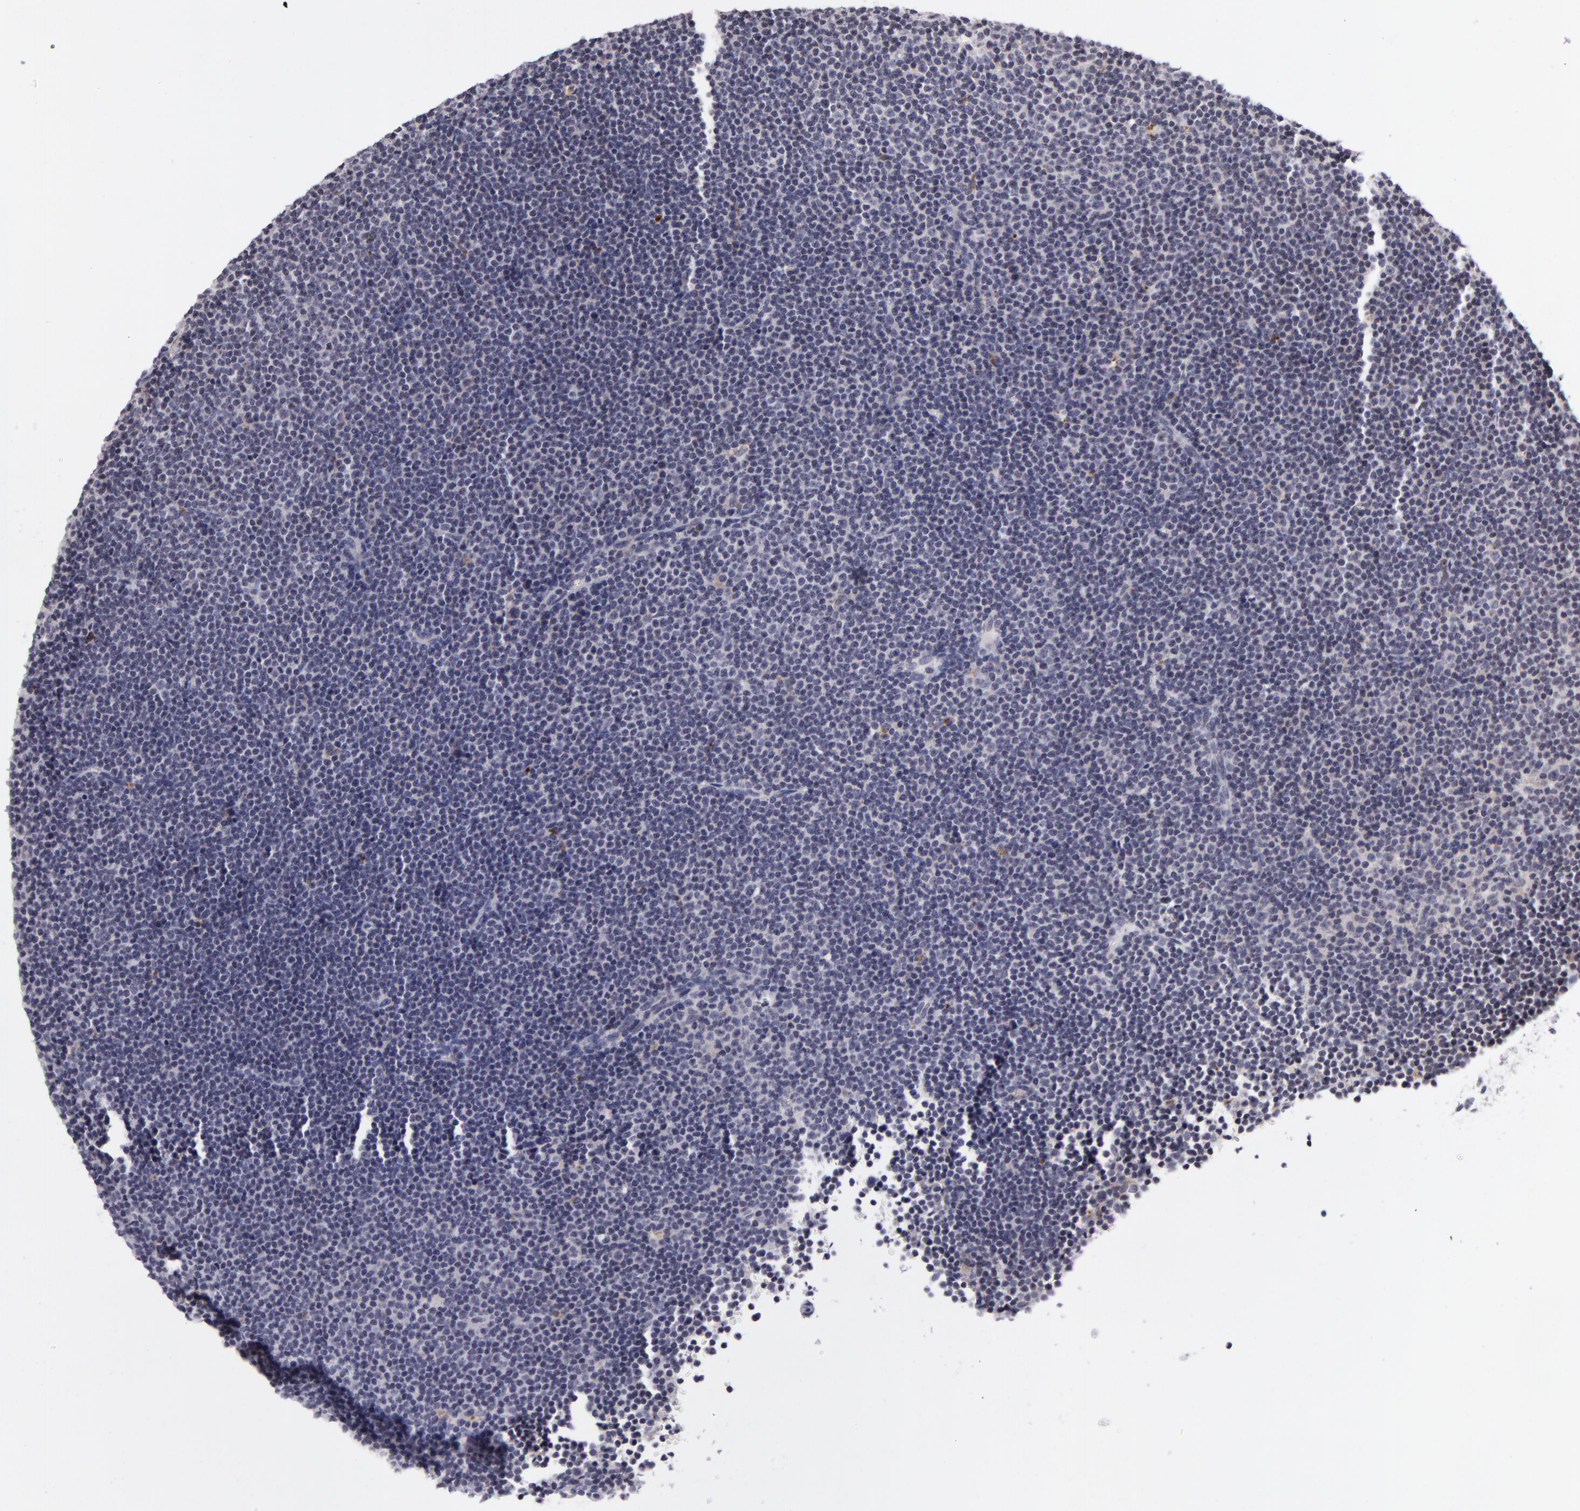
{"staining": {"intensity": "negative", "quantity": "none", "location": "none"}, "tissue": "lymphoma", "cell_type": "Tumor cells", "image_type": "cancer", "snomed": [{"axis": "morphology", "description": "Malignant lymphoma, non-Hodgkin's type, Low grade"}, {"axis": "topography", "description": "Lymph node"}], "caption": "A micrograph of lymphoma stained for a protein shows no brown staining in tumor cells.", "gene": "AKAP6", "patient": {"sex": "female", "age": 69}}